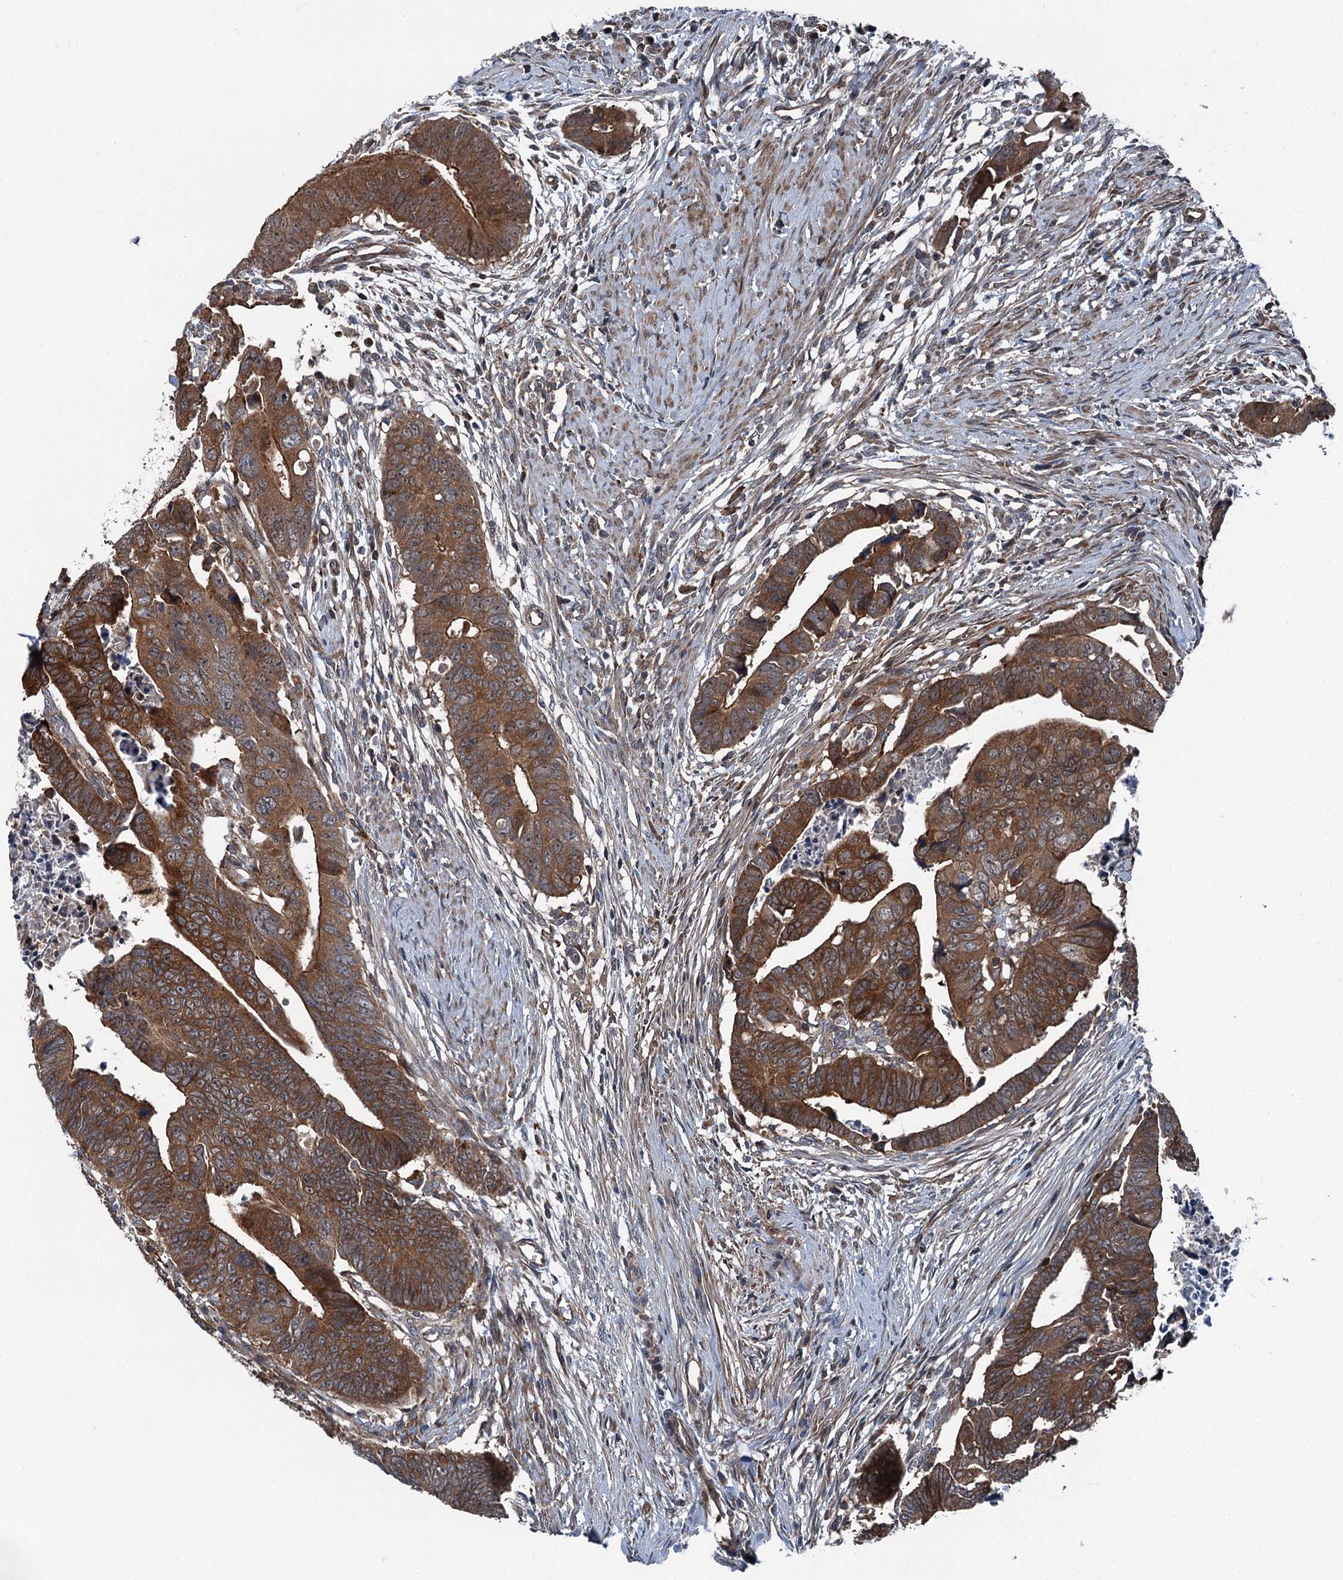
{"staining": {"intensity": "strong", "quantity": ">75%", "location": "cytoplasmic/membranous"}, "tissue": "colorectal cancer", "cell_type": "Tumor cells", "image_type": "cancer", "snomed": [{"axis": "morphology", "description": "Adenocarcinoma, NOS"}, {"axis": "topography", "description": "Rectum"}], "caption": "This histopathology image reveals colorectal cancer stained with immunohistochemistry (IHC) to label a protein in brown. The cytoplasmic/membranous of tumor cells show strong positivity for the protein. Nuclei are counter-stained blue.", "gene": "POLR1D", "patient": {"sex": "female", "age": 65}}